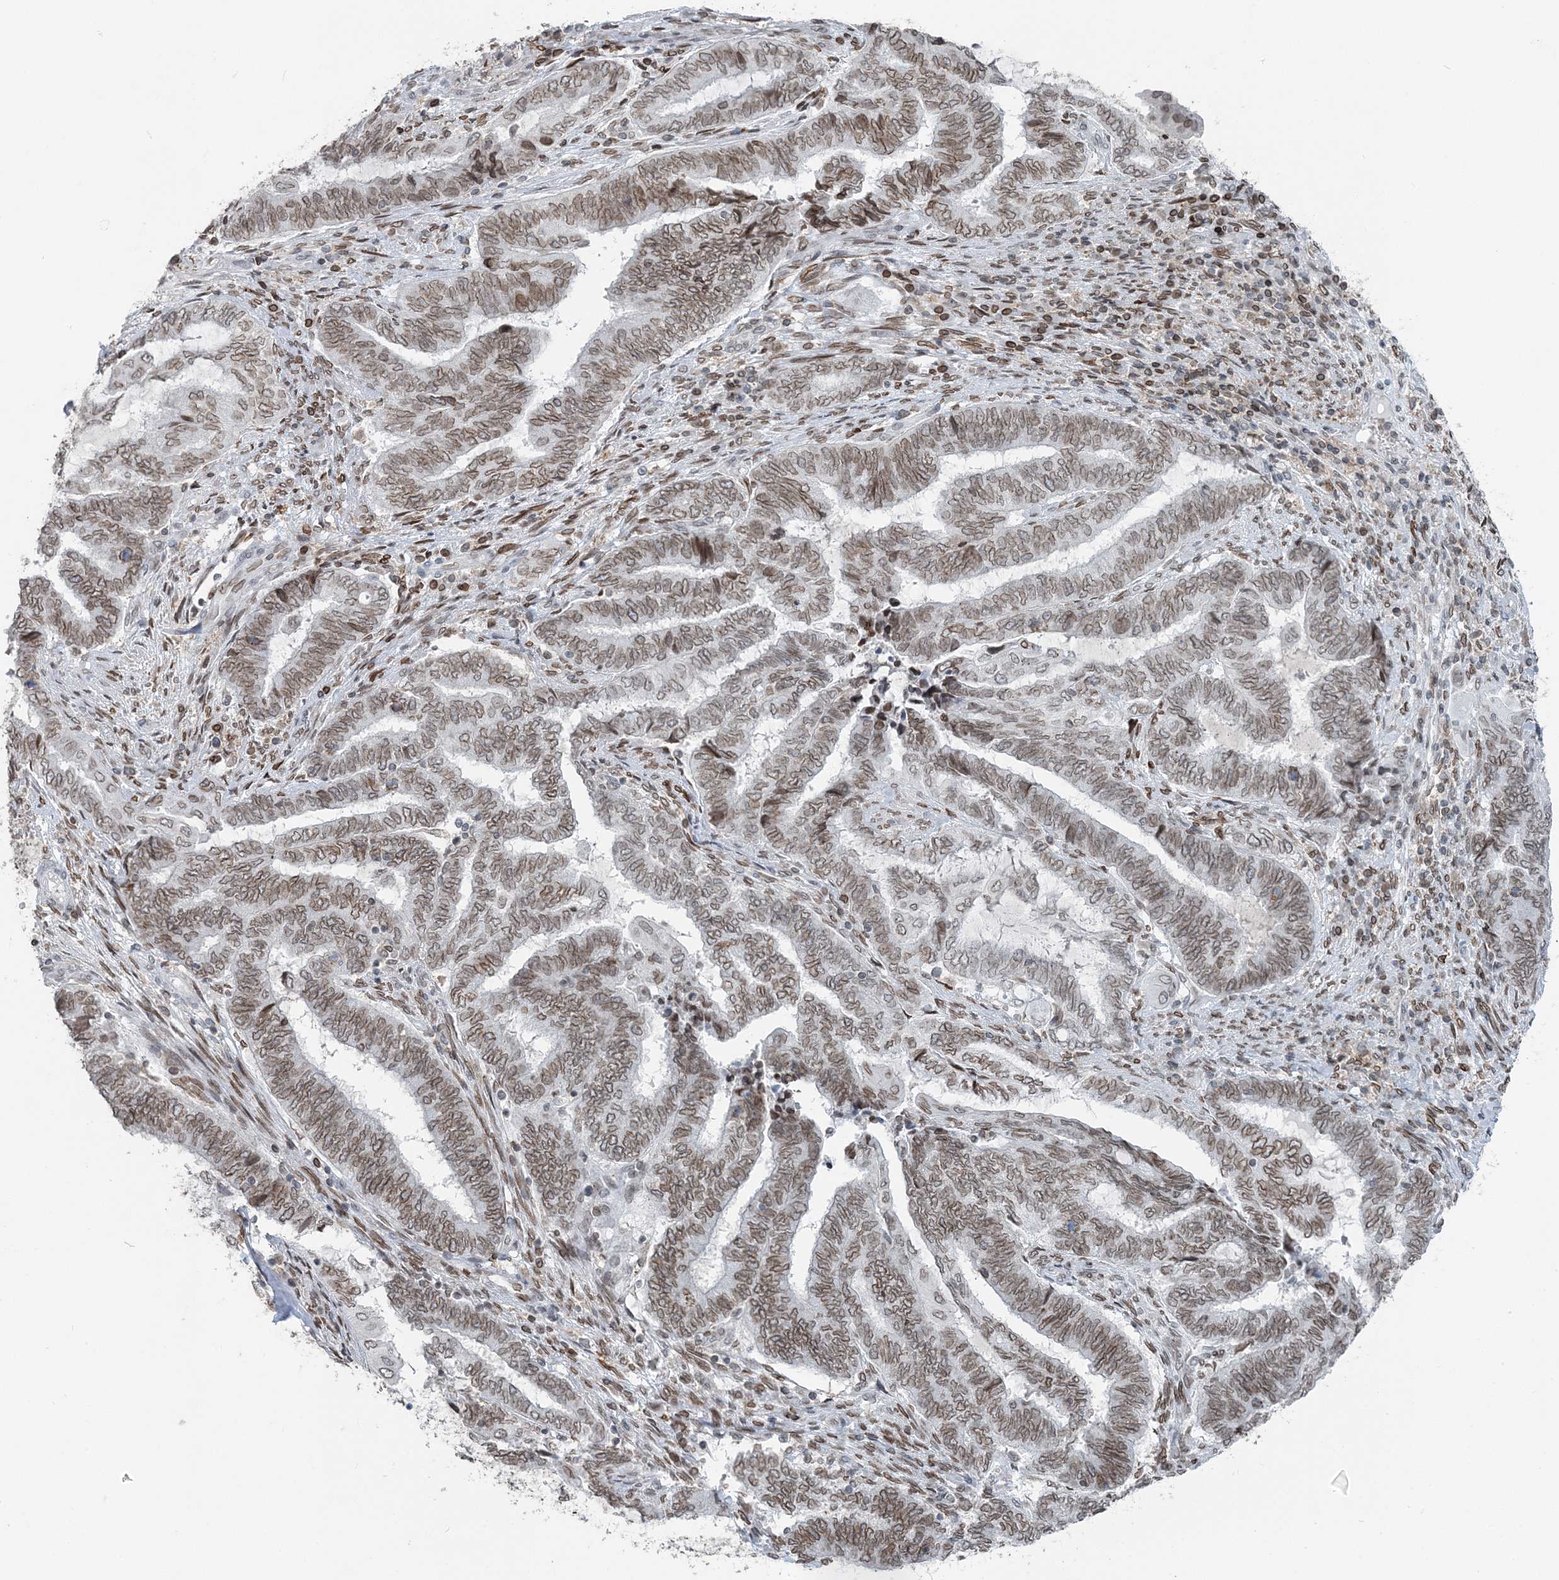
{"staining": {"intensity": "moderate", "quantity": ">75%", "location": "cytoplasmic/membranous,nuclear"}, "tissue": "endometrial cancer", "cell_type": "Tumor cells", "image_type": "cancer", "snomed": [{"axis": "morphology", "description": "Adenocarcinoma, NOS"}, {"axis": "topography", "description": "Uterus"}, {"axis": "topography", "description": "Endometrium"}], "caption": "A micrograph showing moderate cytoplasmic/membranous and nuclear staining in about >75% of tumor cells in endometrial cancer, as visualized by brown immunohistochemical staining.", "gene": "GJD4", "patient": {"sex": "female", "age": 70}}